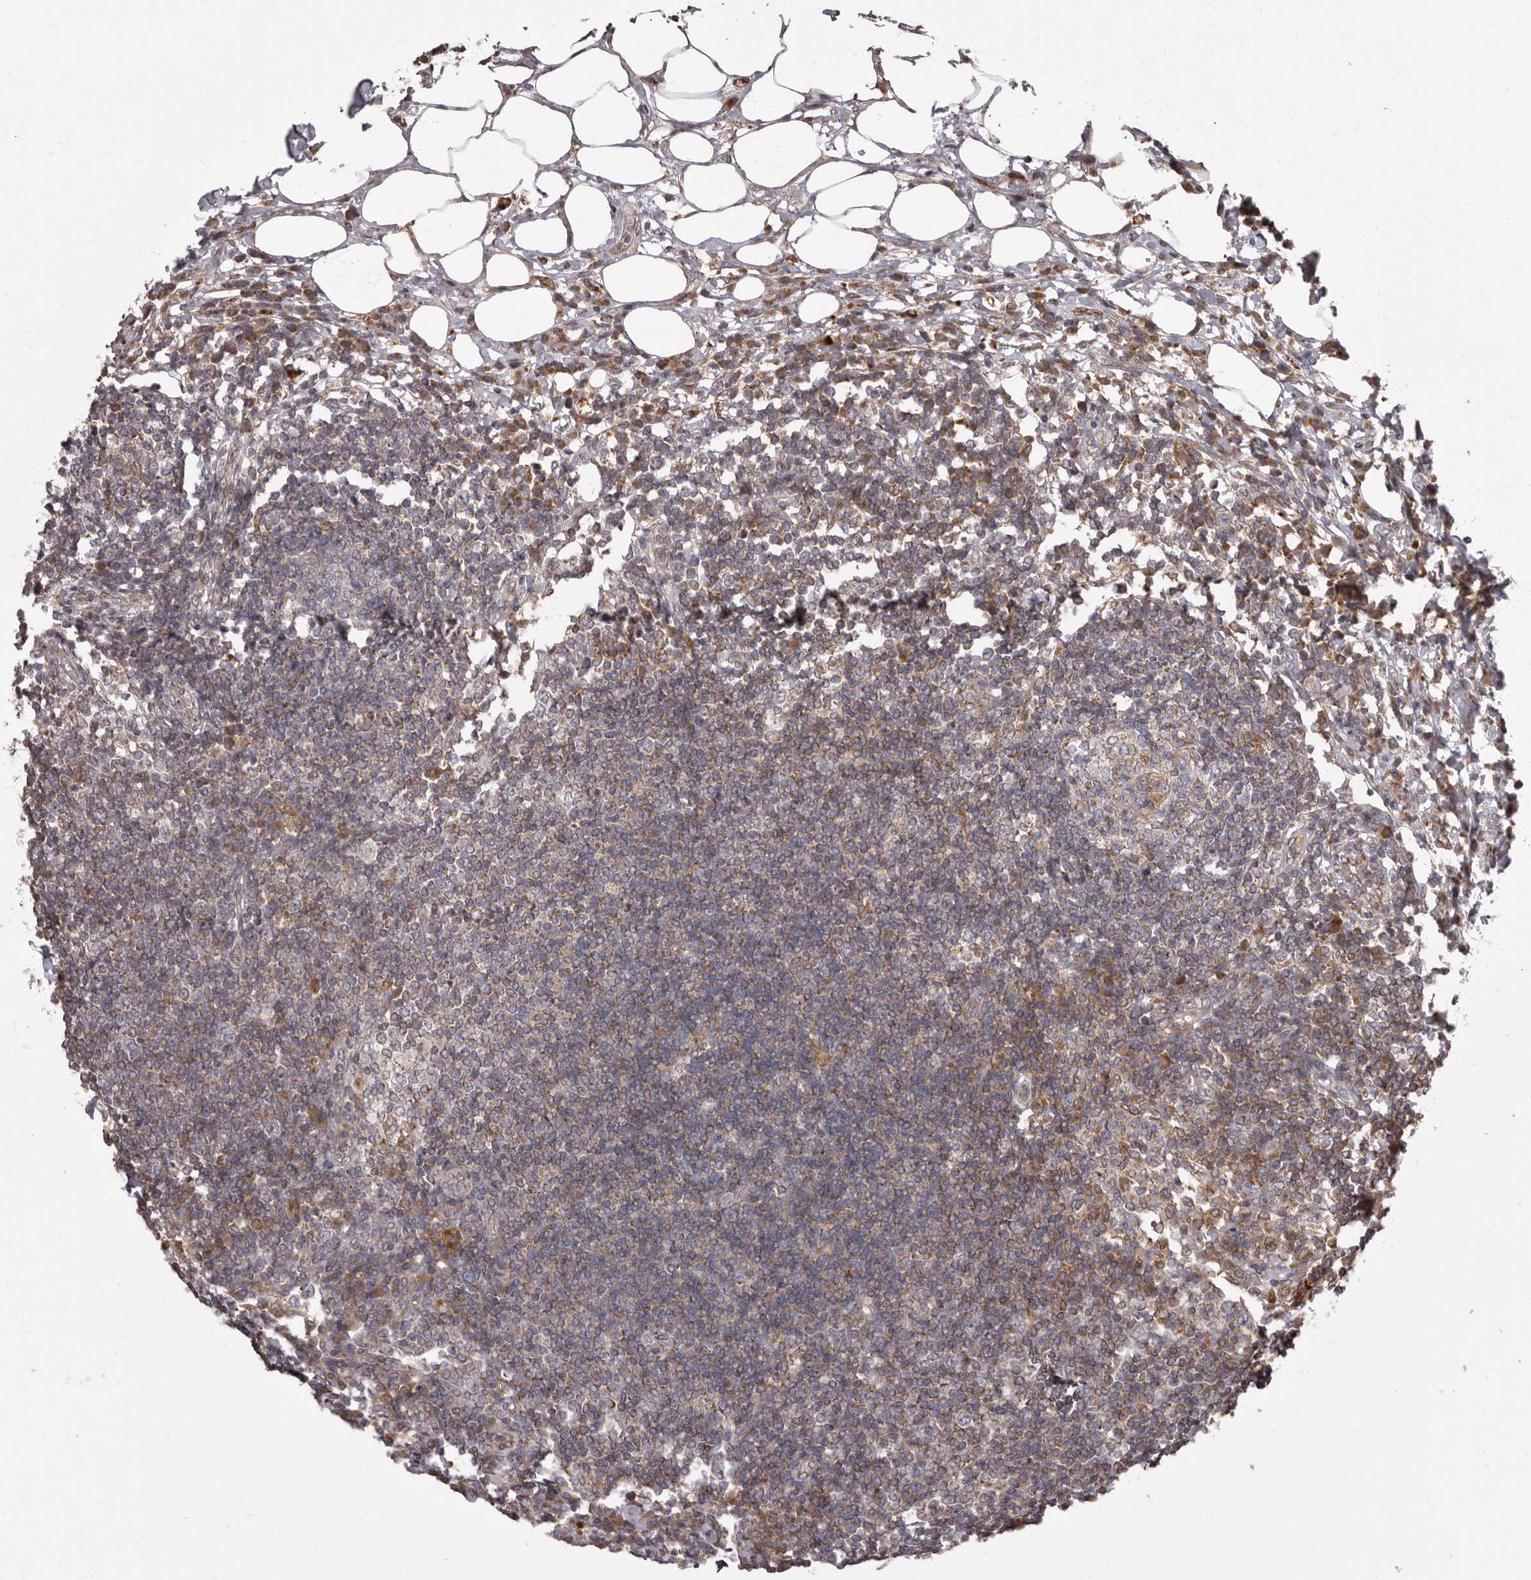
{"staining": {"intensity": "weak", "quantity": "<25%", "location": "cytoplasmic/membranous"}, "tissue": "lymph node", "cell_type": "Germinal center cells", "image_type": "normal", "snomed": [{"axis": "morphology", "description": "Normal tissue, NOS"}, {"axis": "topography", "description": "Lymph node"}], "caption": "IHC photomicrograph of normal lymph node: human lymph node stained with DAB (3,3'-diaminobenzidine) shows no significant protein positivity in germinal center cells.", "gene": "ADCY2", "patient": {"sex": "female", "age": 53}}